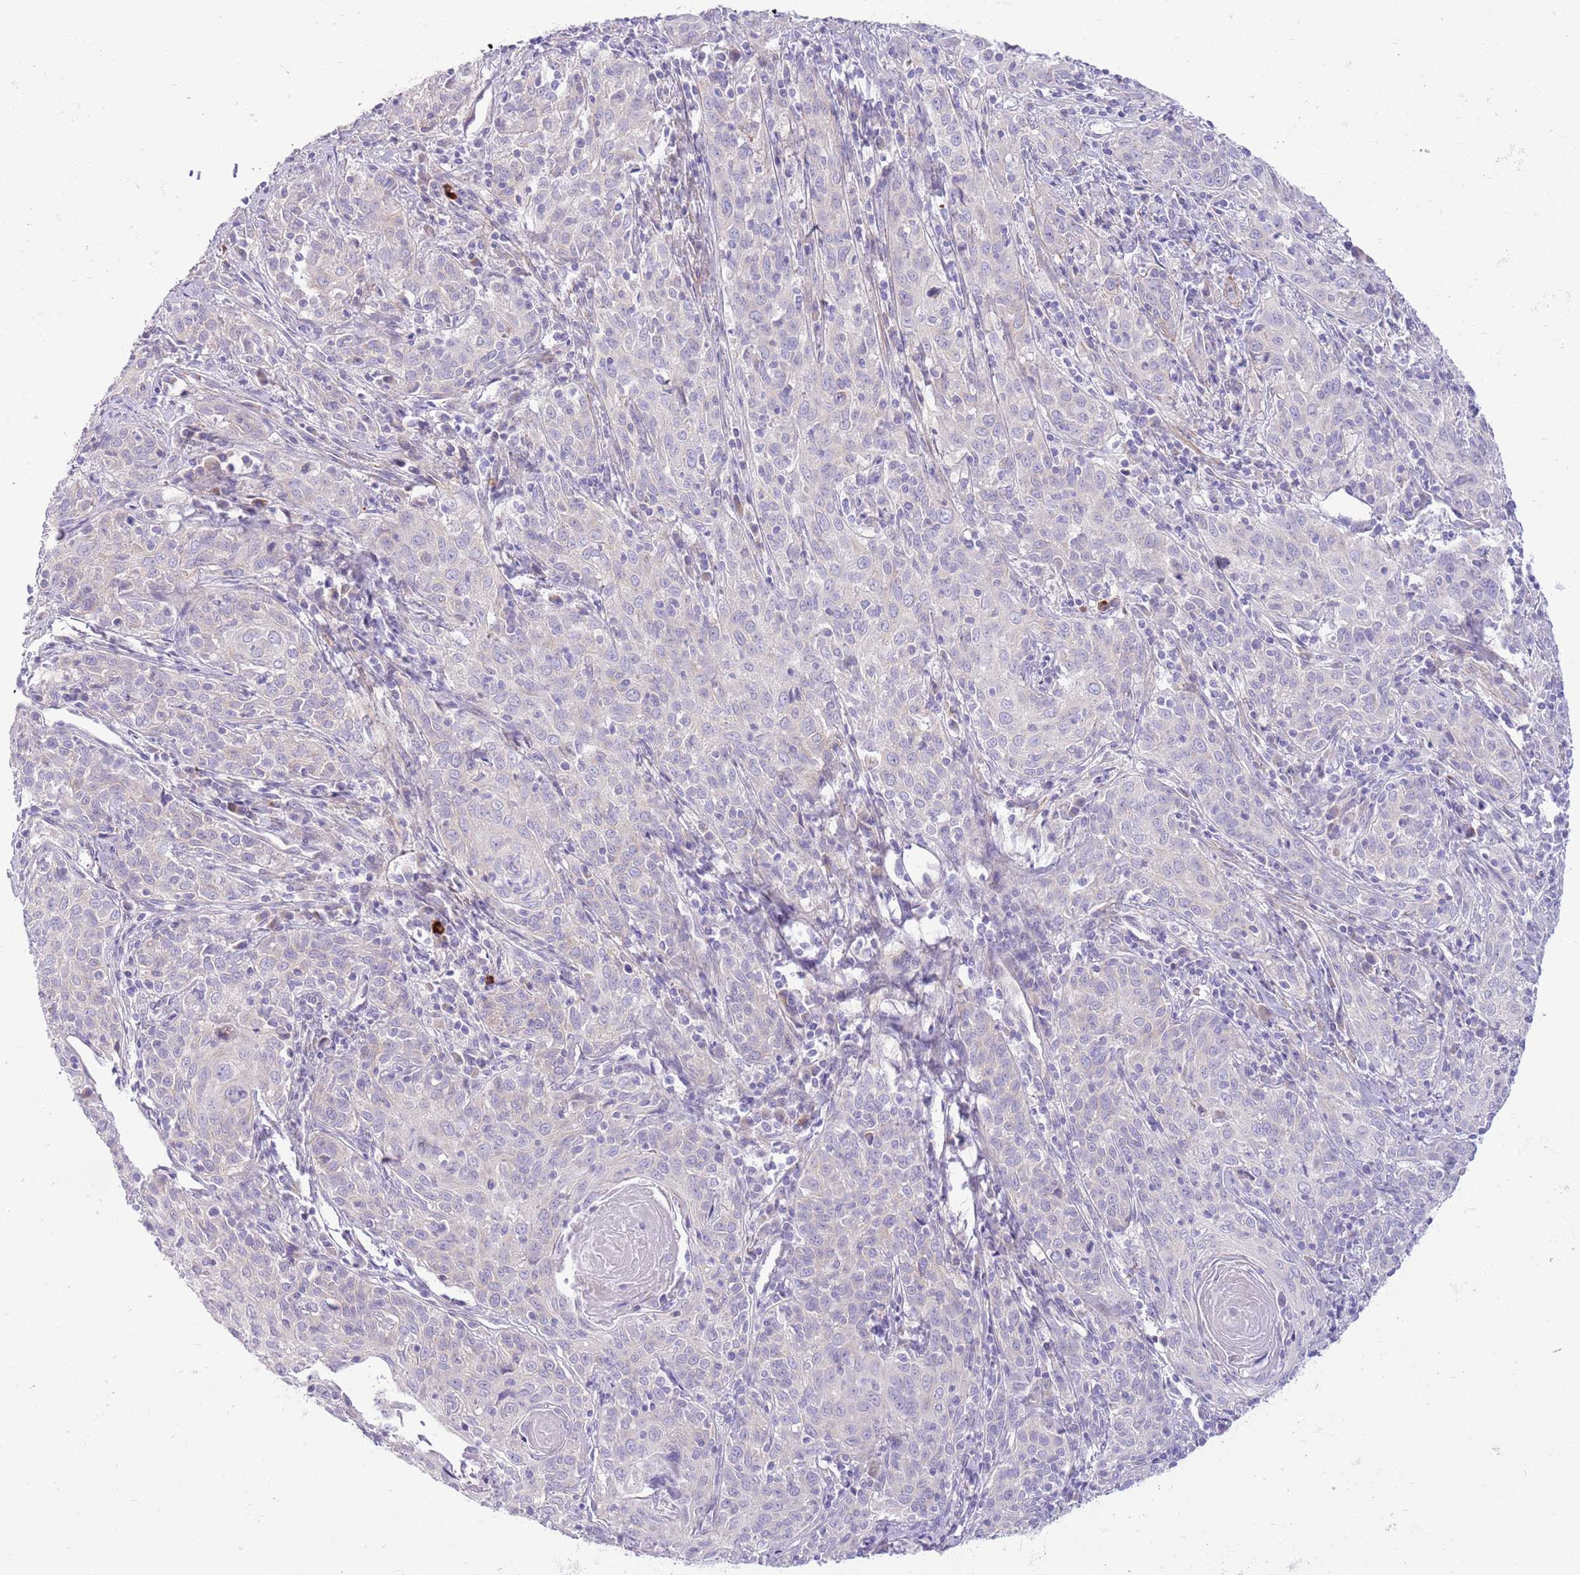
{"staining": {"intensity": "negative", "quantity": "none", "location": "none"}, "tissue": "cervical cancer", "cell_type": "Tumor cells", "image_type": "cancer", "snomed": [{"axis": "morphology", "description": "Squamous cell carcinoma, NOS"}, {"axis": "topography", "description": "Cervix"}], "caption": "High power microscopy photomicrograph of an IHC image of squamous cell carcinoma (cervical), revealing no significant expression in tumor cells.", "gene": "ZC4H2", "patient": {"sex": "female", "age": 57}}